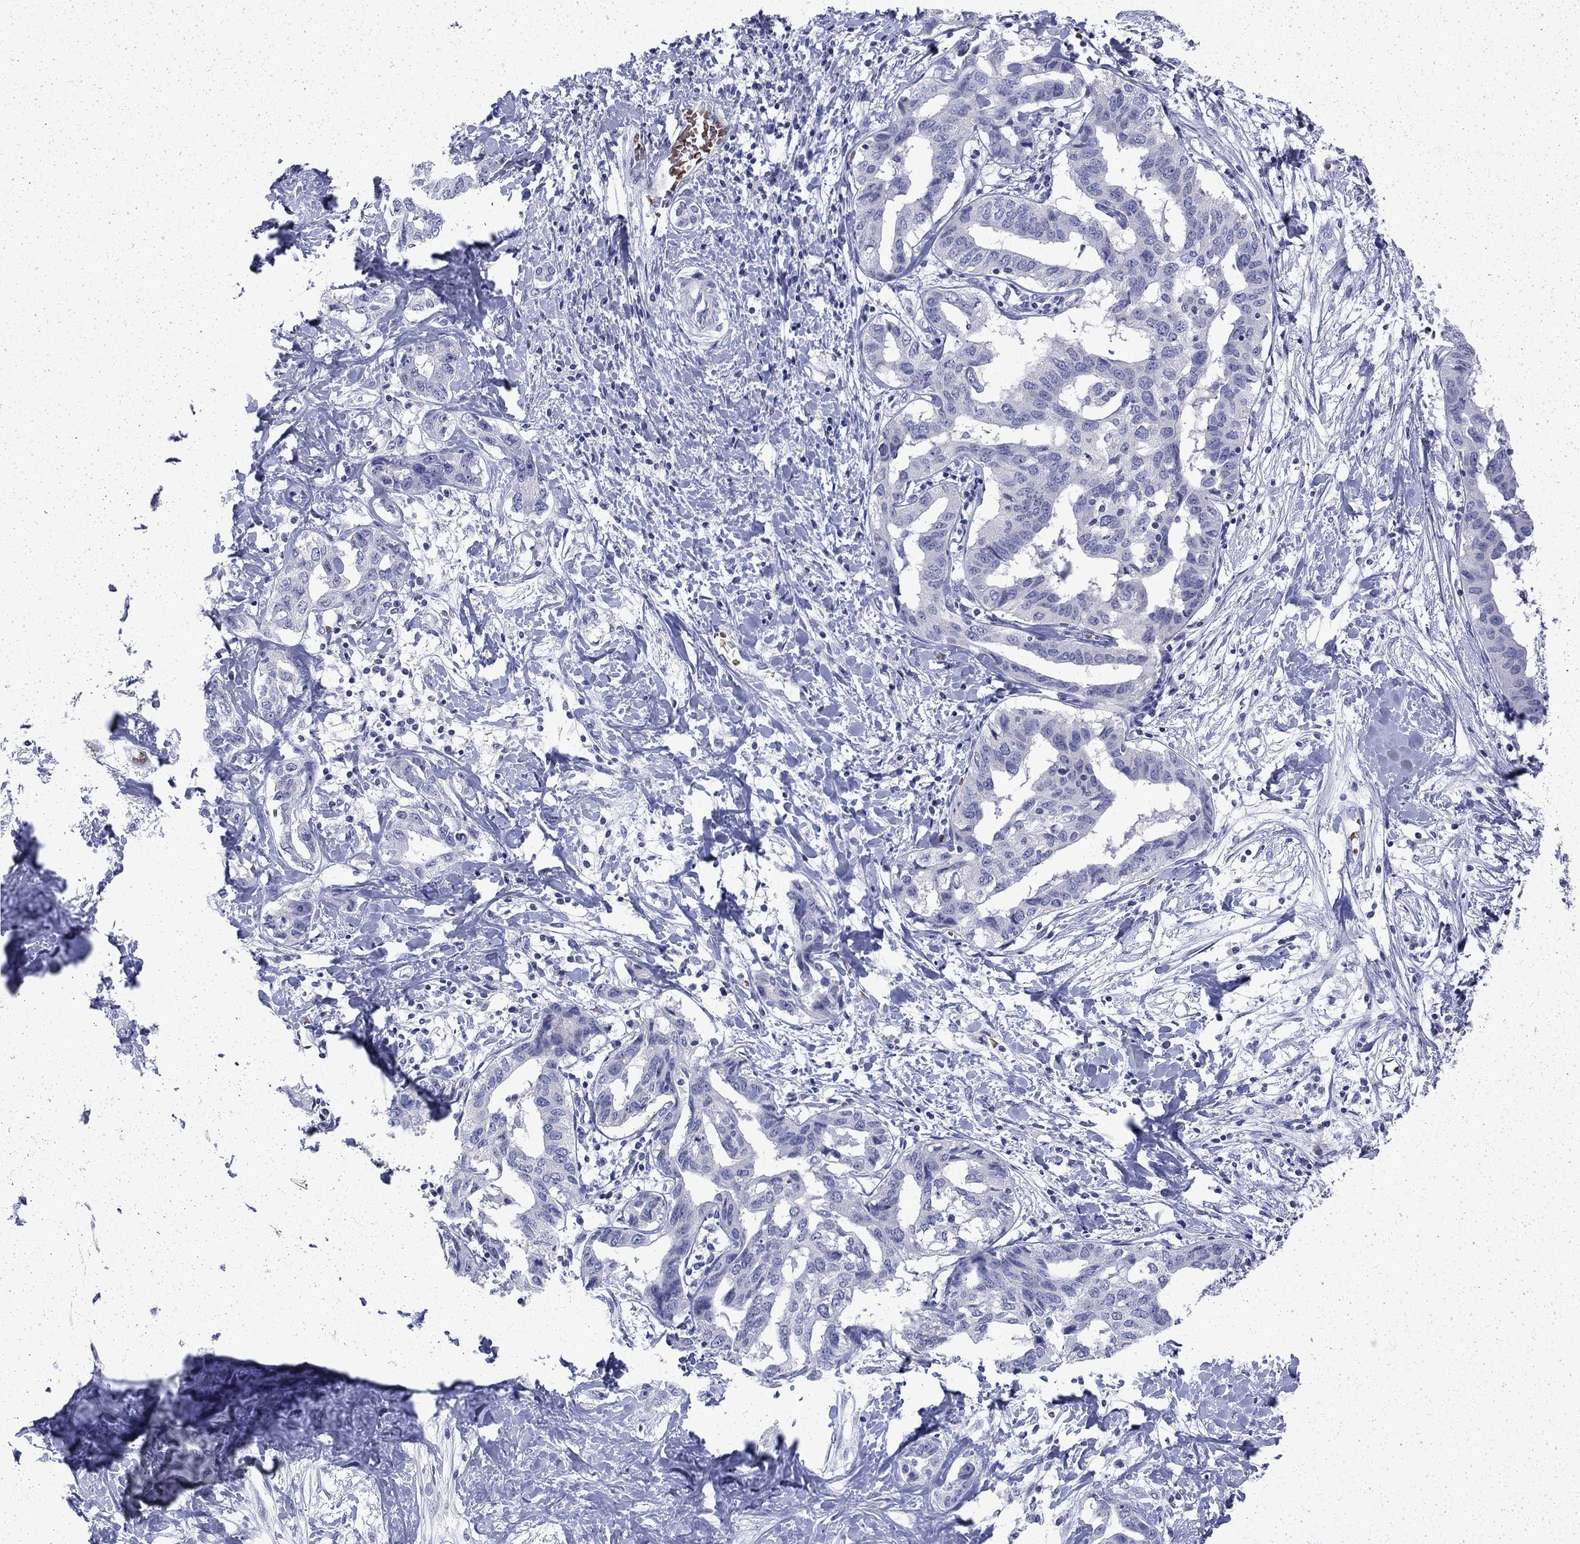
{"staining": {"intensity": "negative", "quantity": "none", "location": "none"}, "tissue": "liver cancer", "cell_type": "Tumor cells", "image_type": "cancer", "snomed": [{"axis": "morphology", "description": "Cholangiocarcinoma"}, {"axis": "topography", "description": "Liver"}], "caption": "Immunohistochemistry (IHC) of human cholangiocarcinoma (liver) exhibits no positivity in tumor cells.", "gene": "ENPP6", "patient": {"sex": "male", "age": 59}}